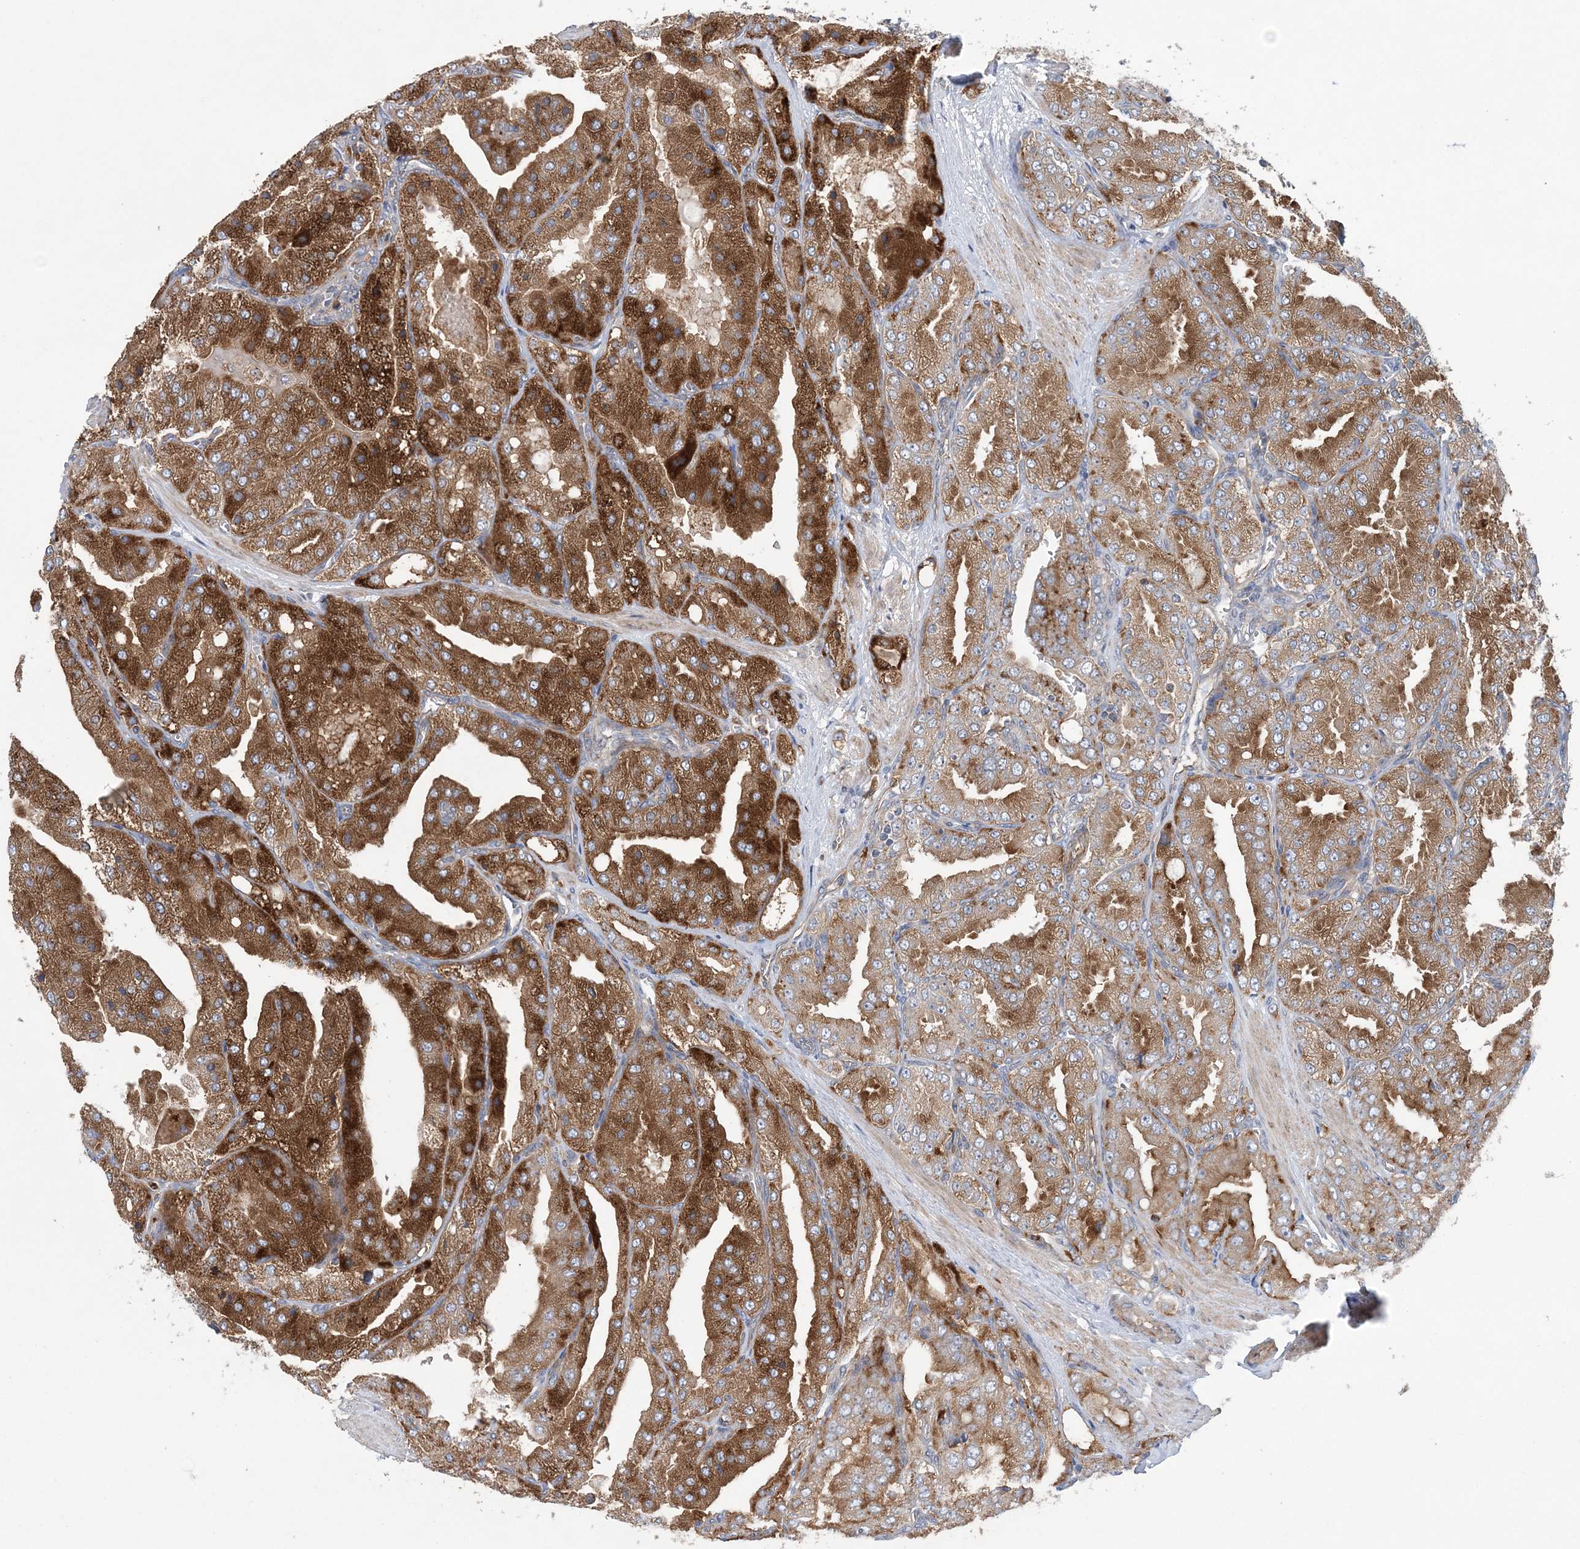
{"staining": {"intensity": "strong", "quantity": "25%-75%", "location": "cytoplasmic/membranous"}, "tissue": "prostate cancer", "cell_type": "Tumor cells", "image_type": "cancer", "snomed": [{"axis": "morphology", "description": "Adenocarcinoma, High grade"}, {"axis": "topography", "description": "Prostate"}], "caption": "IHC histopathology image of neoplastic tissue: prostate cancer (high-grade adenocarcinoma) stained using IHC demonstrates high levels of strong protein expression localized specifically in the cytoplasmic/membranous of tumor cells, appearing as a cytoplasmic/membranous brown color.", "gene": "PTTG1IP", "patient": {"sex": "male", "age": 50}}